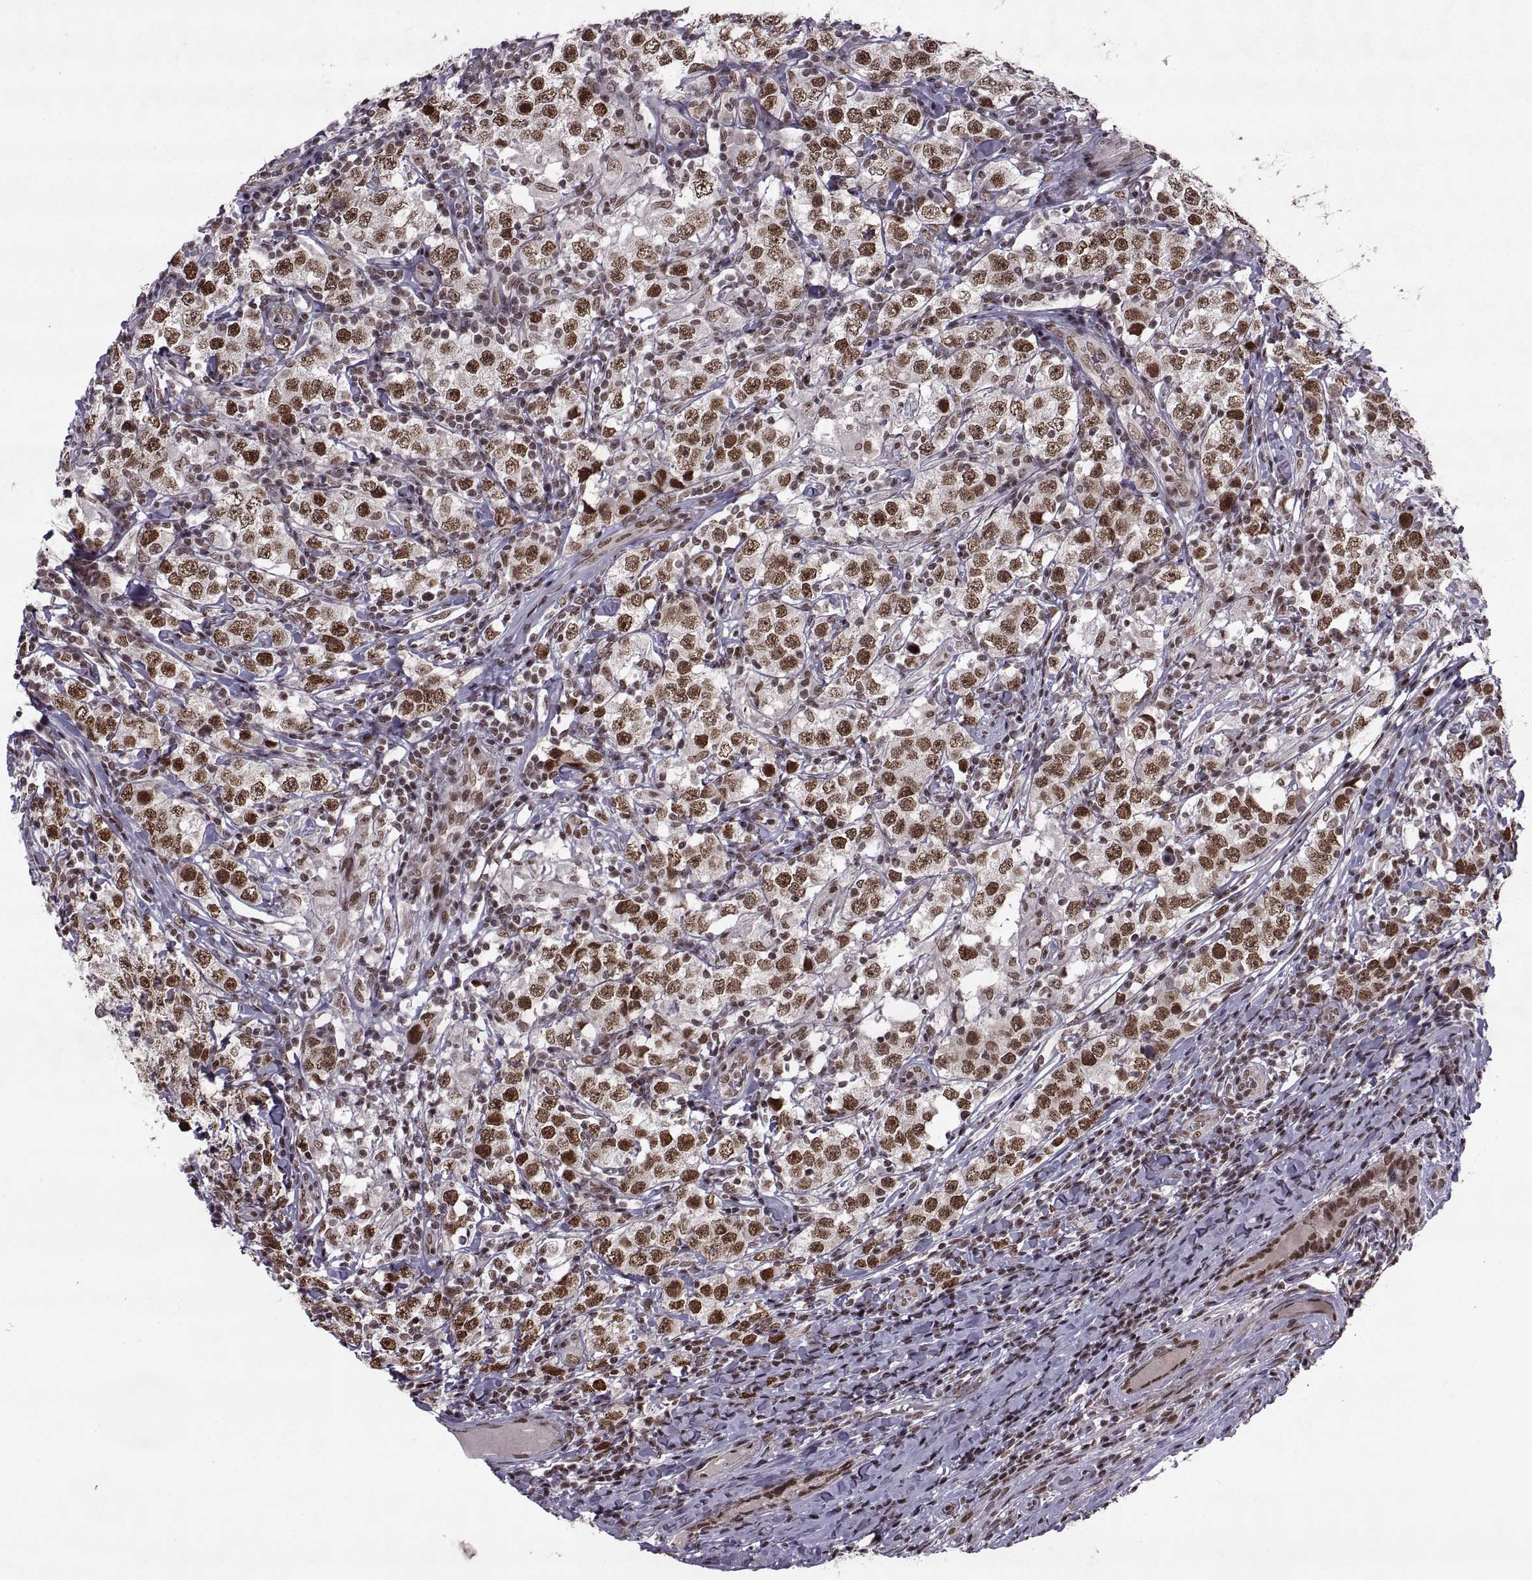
{"staining": {"intensity": "strong", "quantity": ">75%", "location": "nuclear"}, "tissue": "testis cancer", "cell_type": "Tumor cells", "image_type": "cancer", "snomed": [{"axis": "morphology", "description": "Seminoma, NOS"}, {"axis": "morphology", "description": "Carcinoma, Embryonal, NOS"}, {"axis": "topography", "description": "Testis"}], "caption": "Tumor cells show strong nuclear staining in approximately >75% of cells in seminoma (testis).", "gene": "MT1E", "patient": {"sex": "male", "age": 41}}